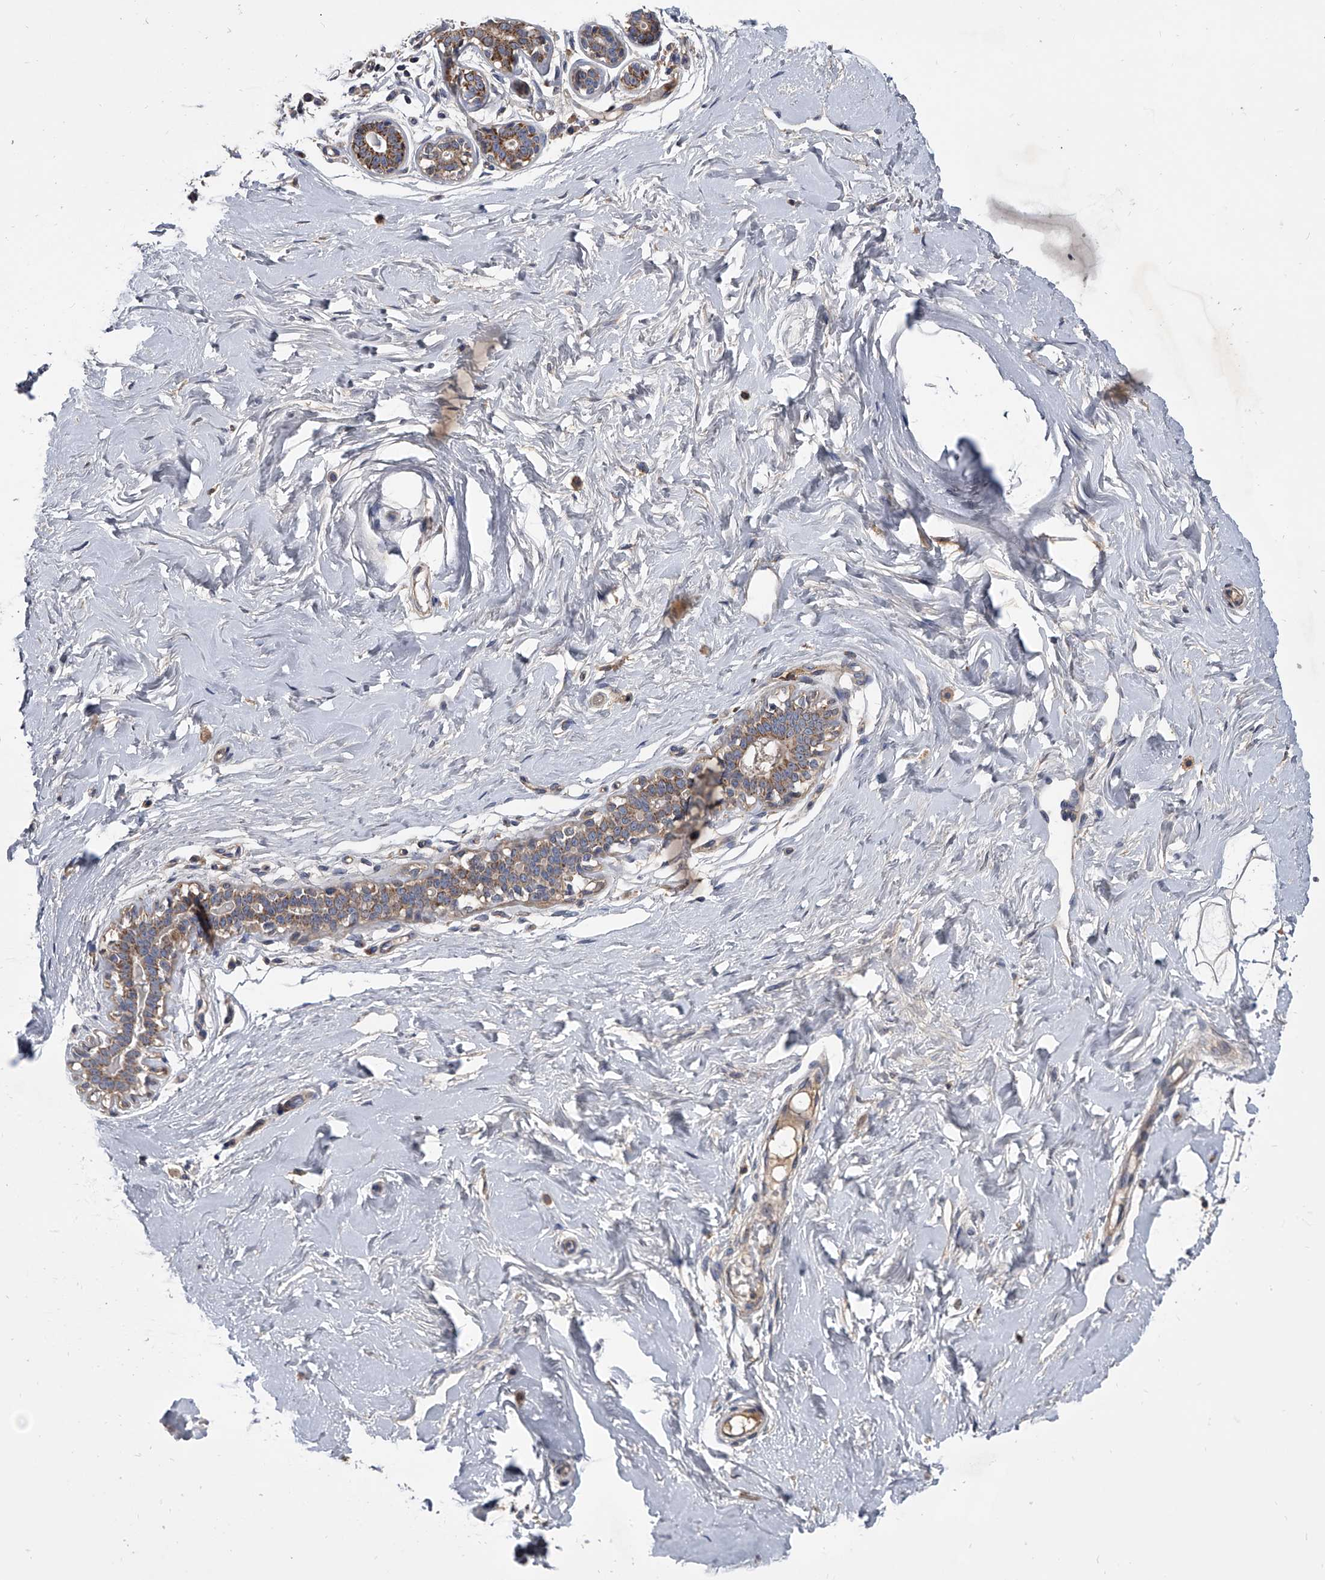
{"staining": {"intensity": "negative", "quantity": "none", "location": "none"}, "tissue": "breast", "cell_type": "Adipocytes", "image_type": "normal", "snomed": [{"axis": "morphology", "description": "Normal tissue, NOS"}, {"axis": "morphology", "description": "Adenoma, NOS"}, {"axis": "topography", "description": "Breast"}], "caption": "Immunohistochemical staining of normal human breast exhibits no significant expression in adipocytes. The staining was performed using DAB (3,3'-diaminobenzidine) to visualize the protein expression in brown, while the nuclei were stained in blue with hematoxylin (Magnification: 20x).", "gene": "NRP1", "patient": {"sex": "female", "age": 23}}